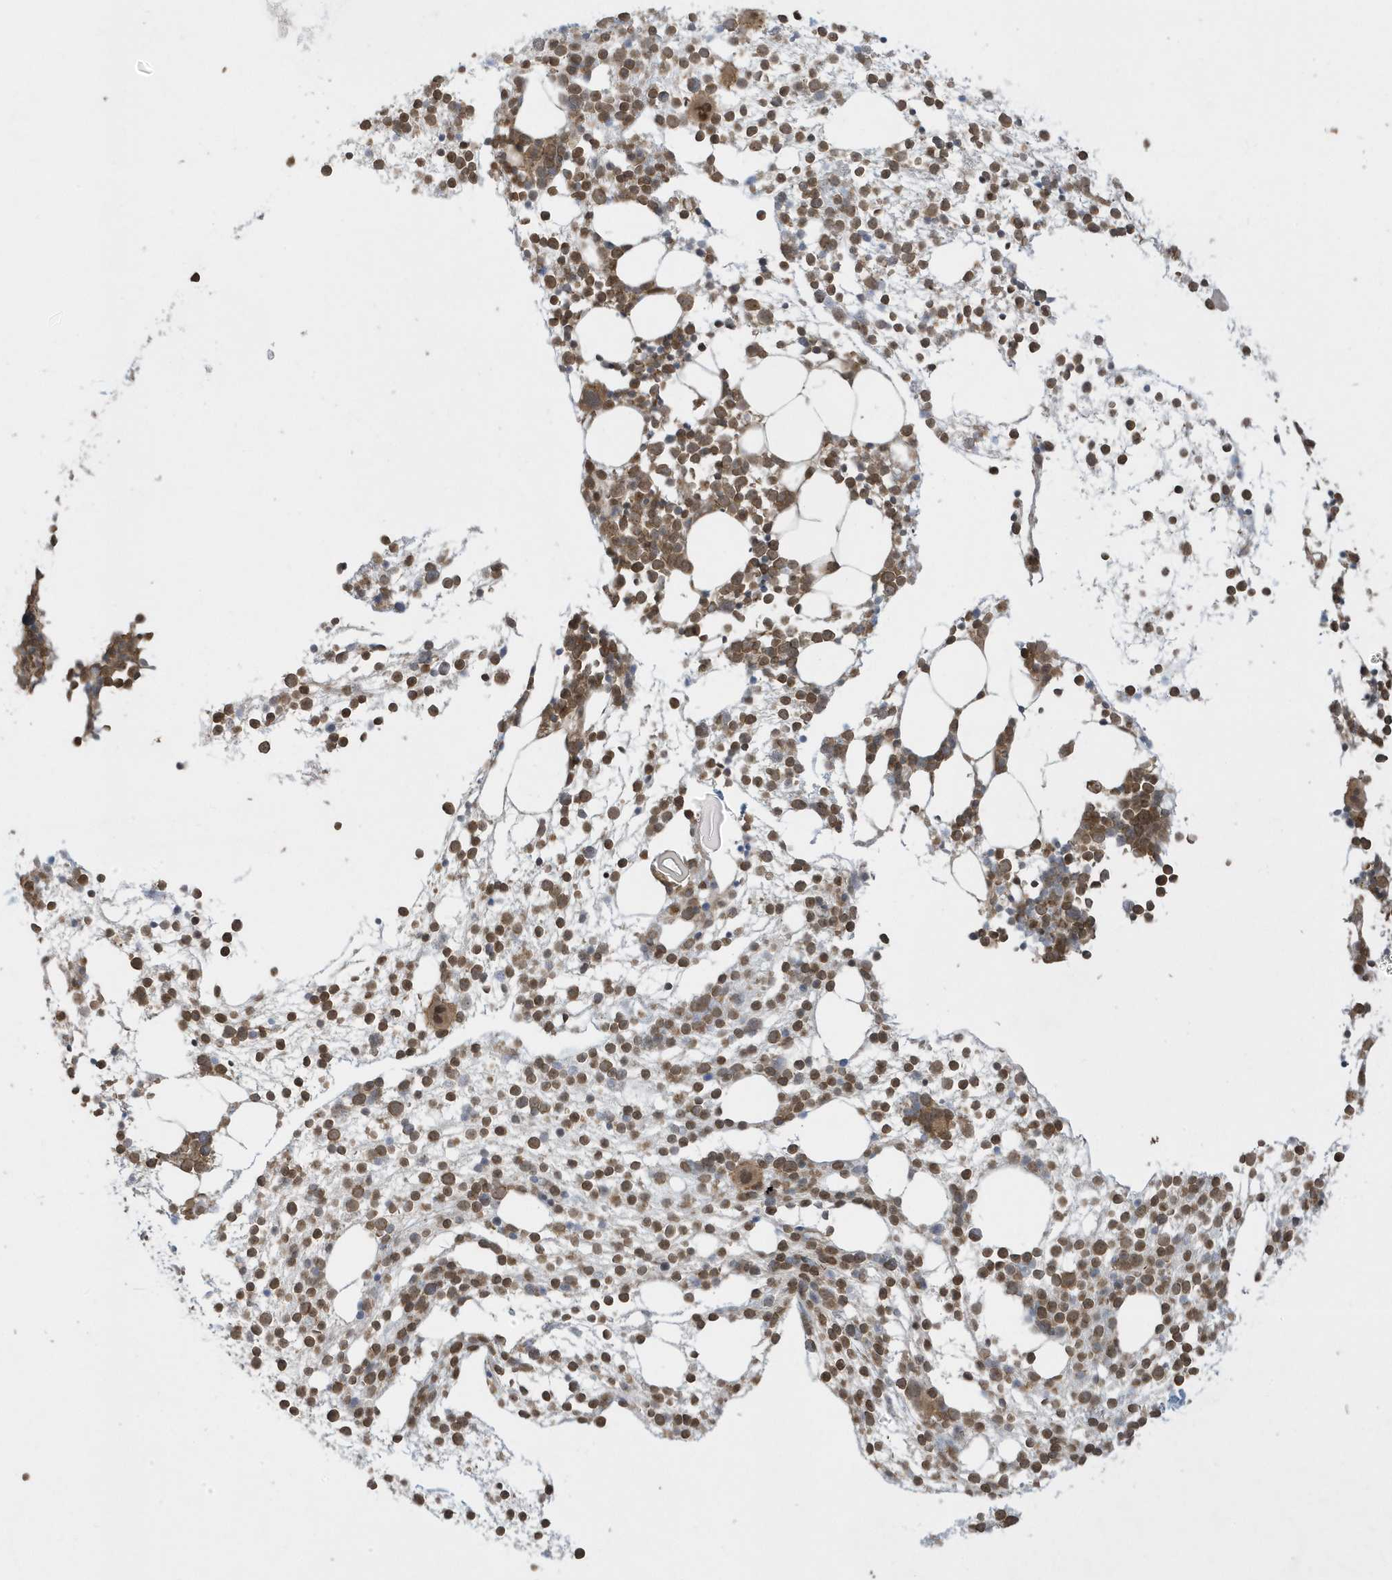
{"staining": {"intensity": "moderate", "quantity": ">75%", "location": "cytoplasmic/membranous,nuclear"}, "tissue": "bone marrow", "cell_type": "Hematopoietic cells", "image_type": "normal", "snomed": [{"axis": "morphology", "description": "Normal tissue, NOS"}, {"axis": "topography", "description": "Bone marrow"}], "caption": "Bone marrow stained with a brown dye demonstrates moderate cytoplasmic/membranous,nuclear positive staining in approximately >75% of hematopoietic cells.", "gene": "STAMBP", "patient": {"sex": "male", "age": 54}}